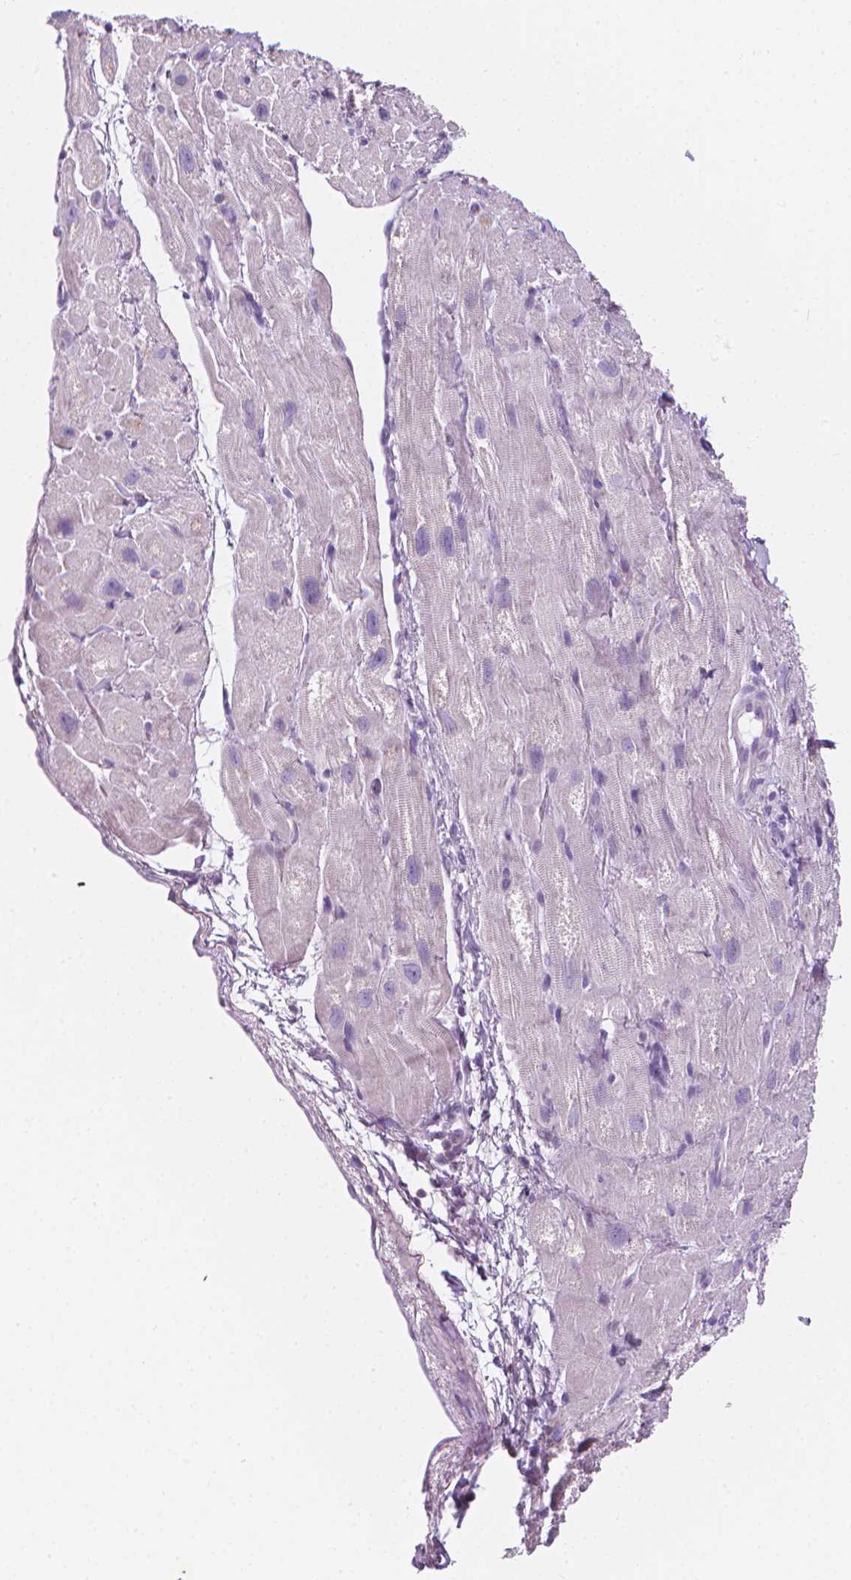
{"staining": {"intensity": "negative", "quantity": "none", "location": "none"}, "tissue": "heart muscle", "cell_type": "Cardiomyocytes", "image_type": "normal", "snomed": [{"axis": "morphology", "description": "Normal tissue, NOS"}, {"axis": "topography", "description": "Heart"}], "caption": "Cardiomyocytes are negative for brown protein staining in benign heart muscle. (Brightfield microscopy of DAB (3,3'-diaminobenzidine) immunohistochemistry (IHC) at high magnification).", "gene": "DCAF8L1", "patient": {"sex": "female", "age": 62}}